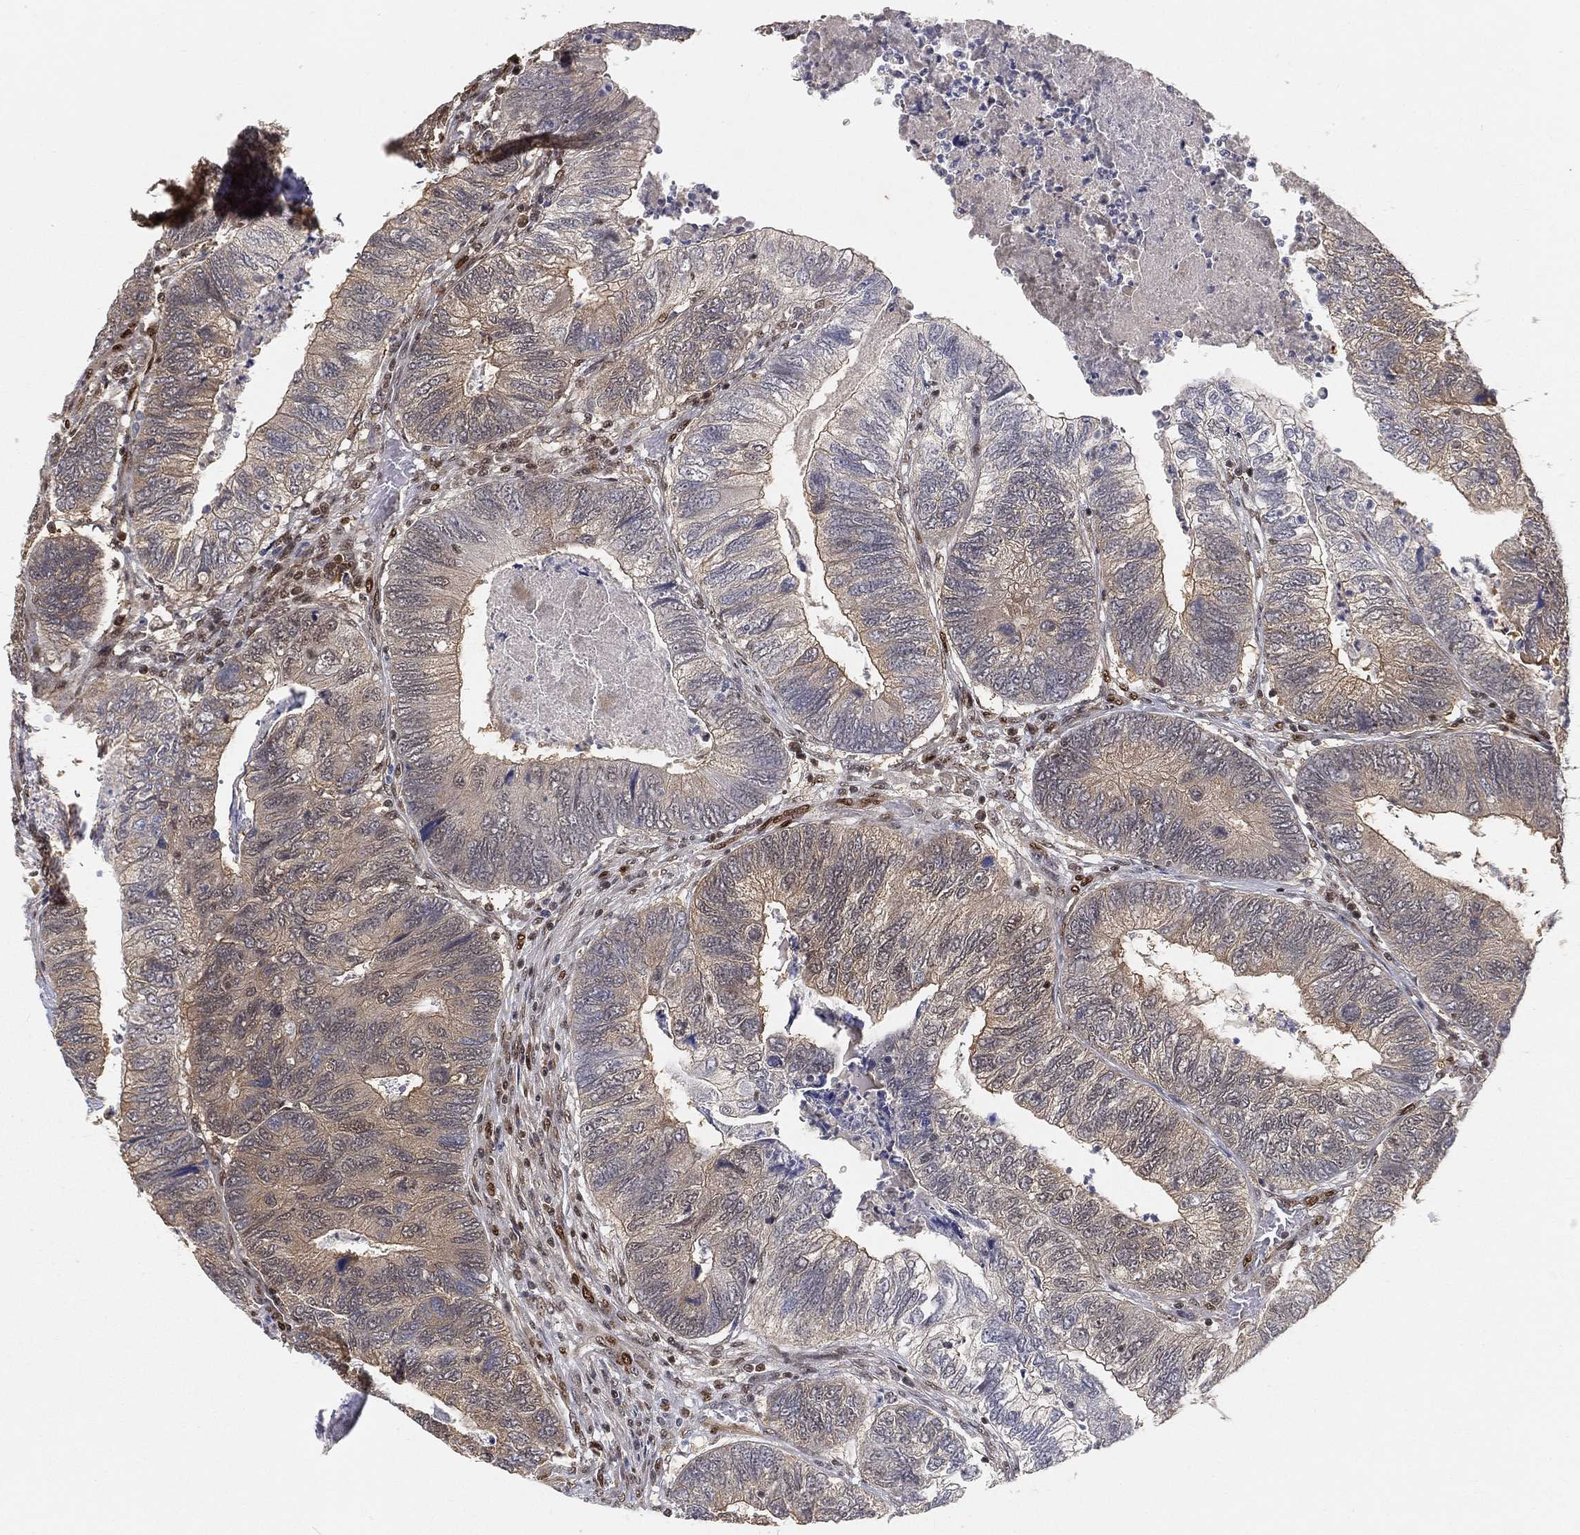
{"staining": {"intensity": "moderate", "quantity": "<25%", "location": "cytoplasmic/membranous"}, "tissue": "colorectal cancer", "cell_type": "Tumor cells", "image_type": "cancer", "snomed": [{"axis": "morphology", "description": "Adenocarcinoma, NOS"}, {"axis": "topography", "description": "Colon"}], "caption": "A low amount of moderate cytoplasmic/membranous staining is present in about <25% of tumor cells in colorectal cancer (adenocarcinoma) tissue. The staining is performed using DAB (3,3'-diaminobenzidine) brown chromogen to label protein expression. The nuclei are counter-stained blue using hematoxylin.", "gene": "CRTC3", "patient": {"sex": "female", "age": 67}}